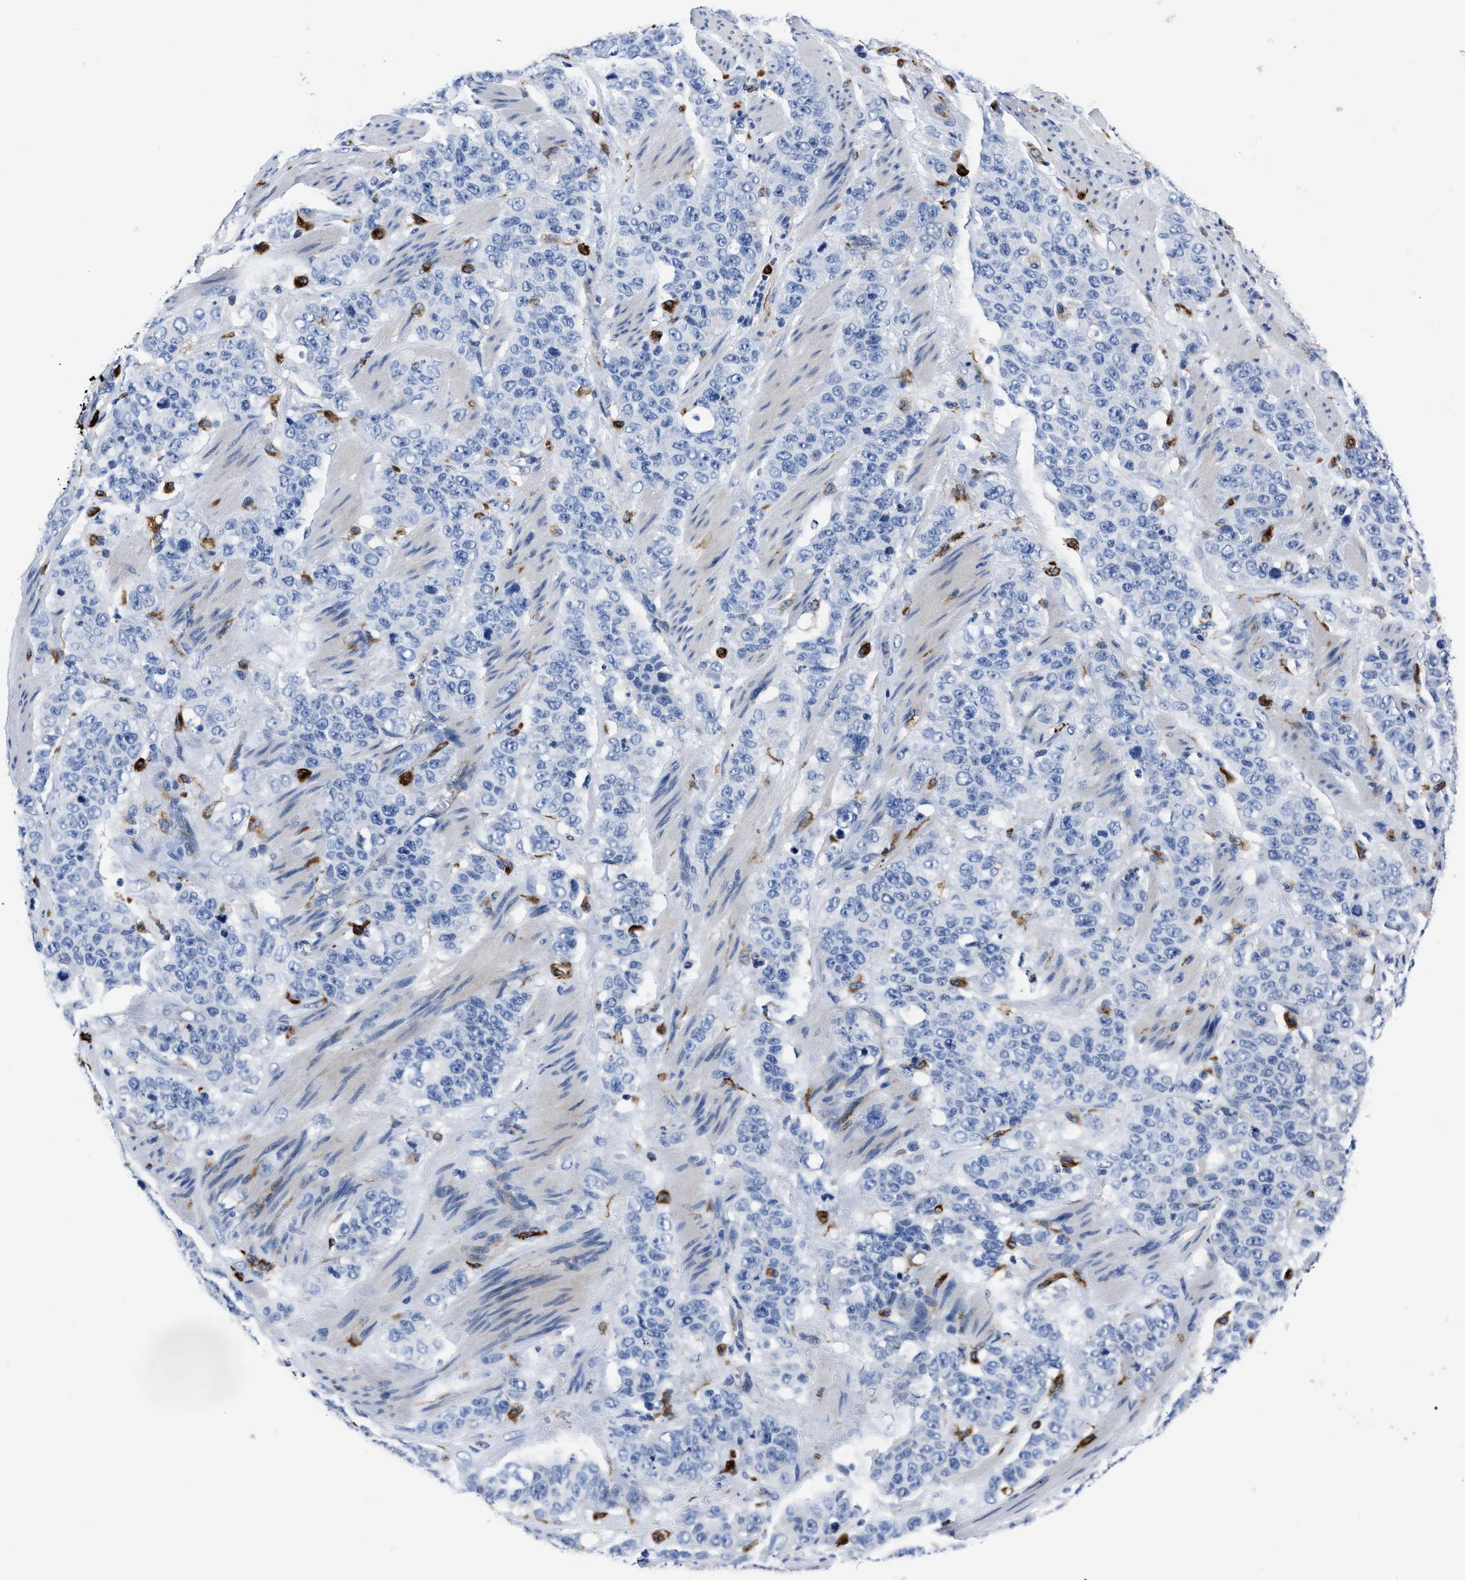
{"staining": {"intensity": "negative", "quantity": "none", "location": "none"}, "tissue": "stomach cancer", "cell_type": "Tumor cells", "image_type": "cancer", "snomed": [{"axis": "morphology", "description": "Adenocarcinoma, NOS"}, {"axis": "topography", "description": "Stomach"}], "caption": "High power microscopy histopathology image of an immunohistochemistry histopathology image of stomach cancer (adenocarcinoma), revealing no significant expression in tumor cells. (Immunohistochemistry, brightfield microscopy, high magnification).", "gene": "OR10G3", "patient": {"sex": "male", "age": 48}}